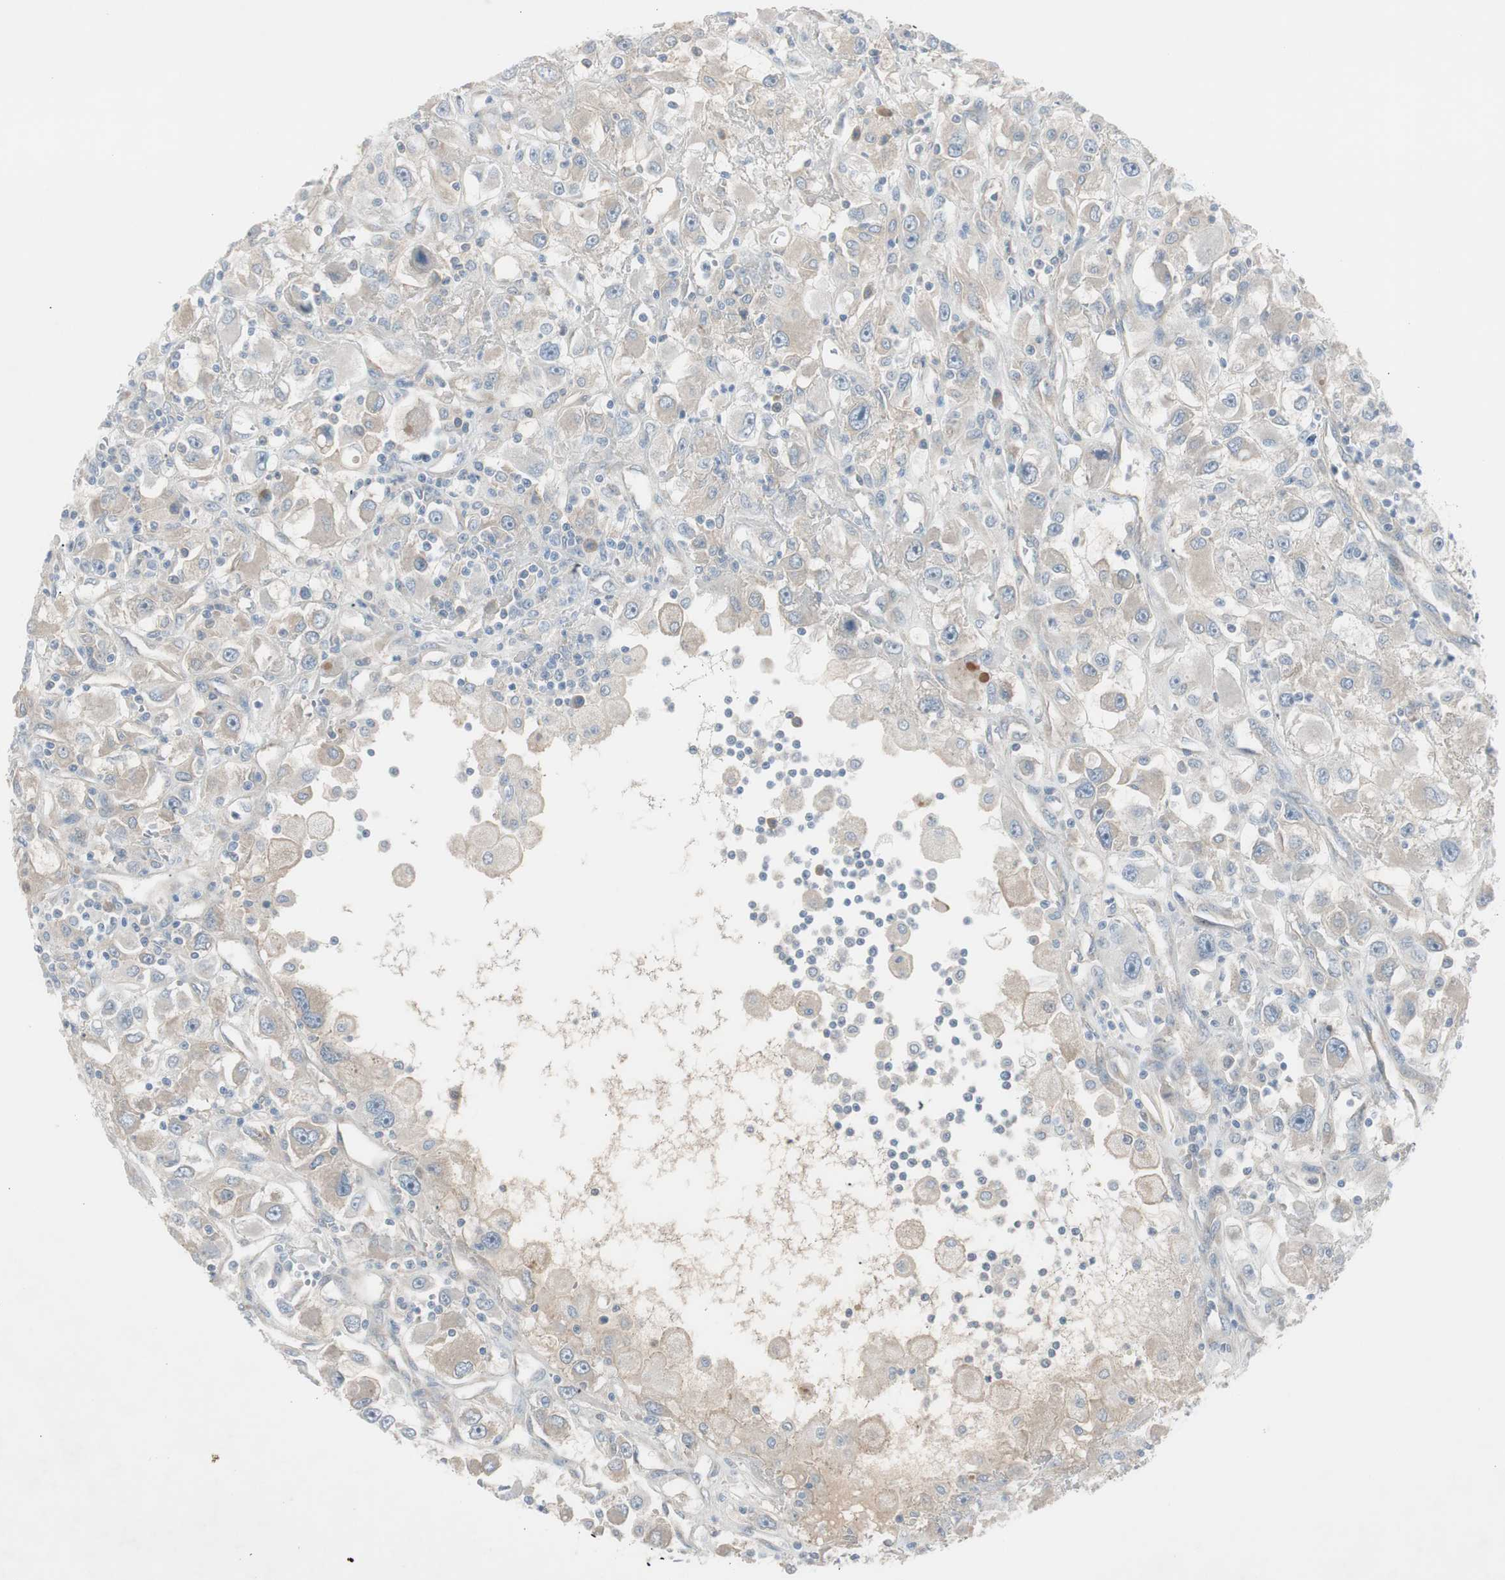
{"staining": {"intensity": "weak", "quantity": "25%-75%", "location": "cytoplasmic/membranous"}, "tissue": "renal cancer", "cell_type": "Tumor cells", "image_type": "cancer", "snomed": [{"axis": "morphology", "description": "Adenocarcinoma, NOS"}, {"axis": "topography", "description": "Kidney"}], "caption": "Renal adenocarcinoma stained with DAB (3,3'-diaminobenzidine) IHC reveals low levels of weak cytoplasmic/membranous positivity in about 25%-75% of tumor cells.", "gene": "MAPRE3", "patient": {"sex": "female", "age": 52}}